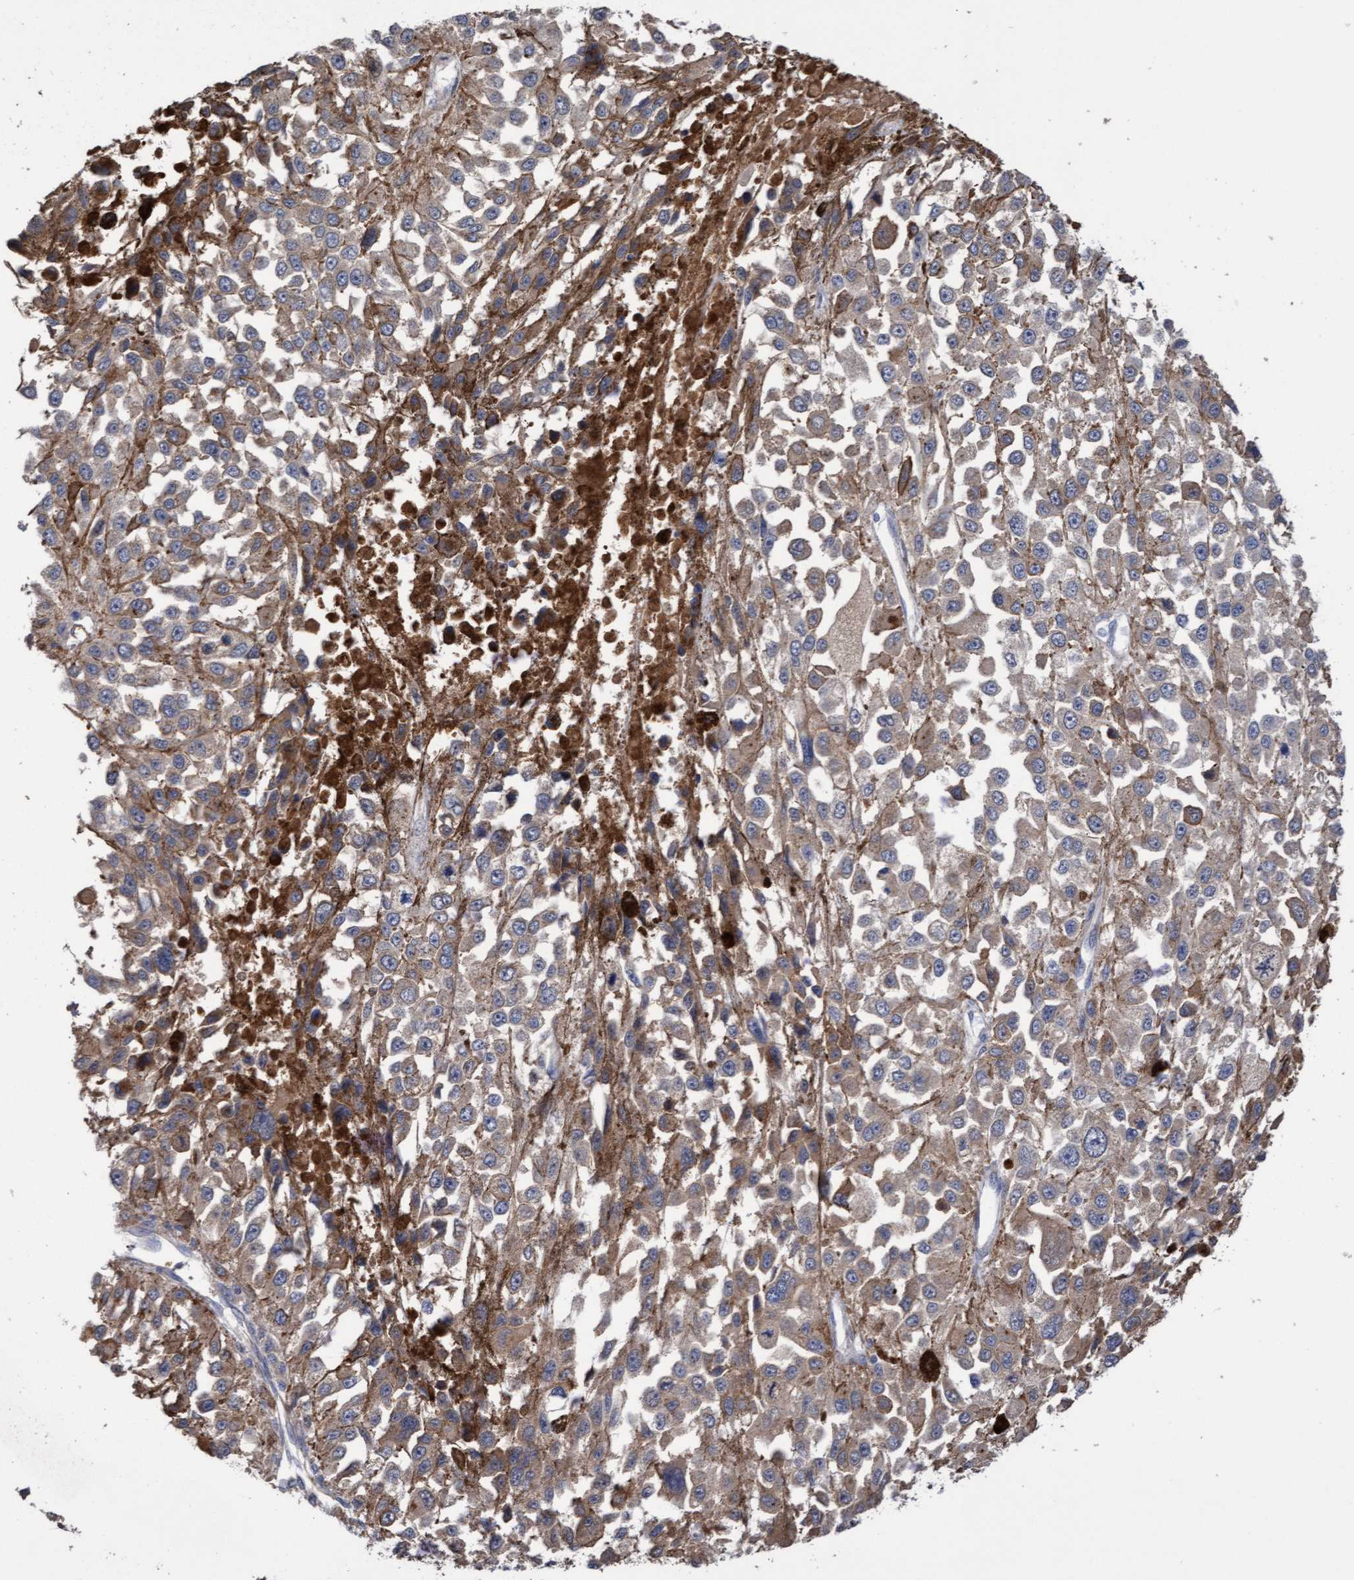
{"staining": {"intensity": "weak", "quantity": ">75%", "location": "cytoplasmic/membranous"}, "tissue": "melanoma", "cell_type": "Tumor cells", "image_type": "cancer", "snomed": [{"axis": "morphology", "description": "Malignant melanoma, Metastatic site"}, {"axis": "topography", "description": "Lymph node"}], "caption": "Tumor cells exhibit weak cytoplasmic/membranous positivity in approximately >75% of cells in malignant melanoma (metastatic site).", "gene": "ITFG1", "patient": {"sex": "male", "age": 59}}